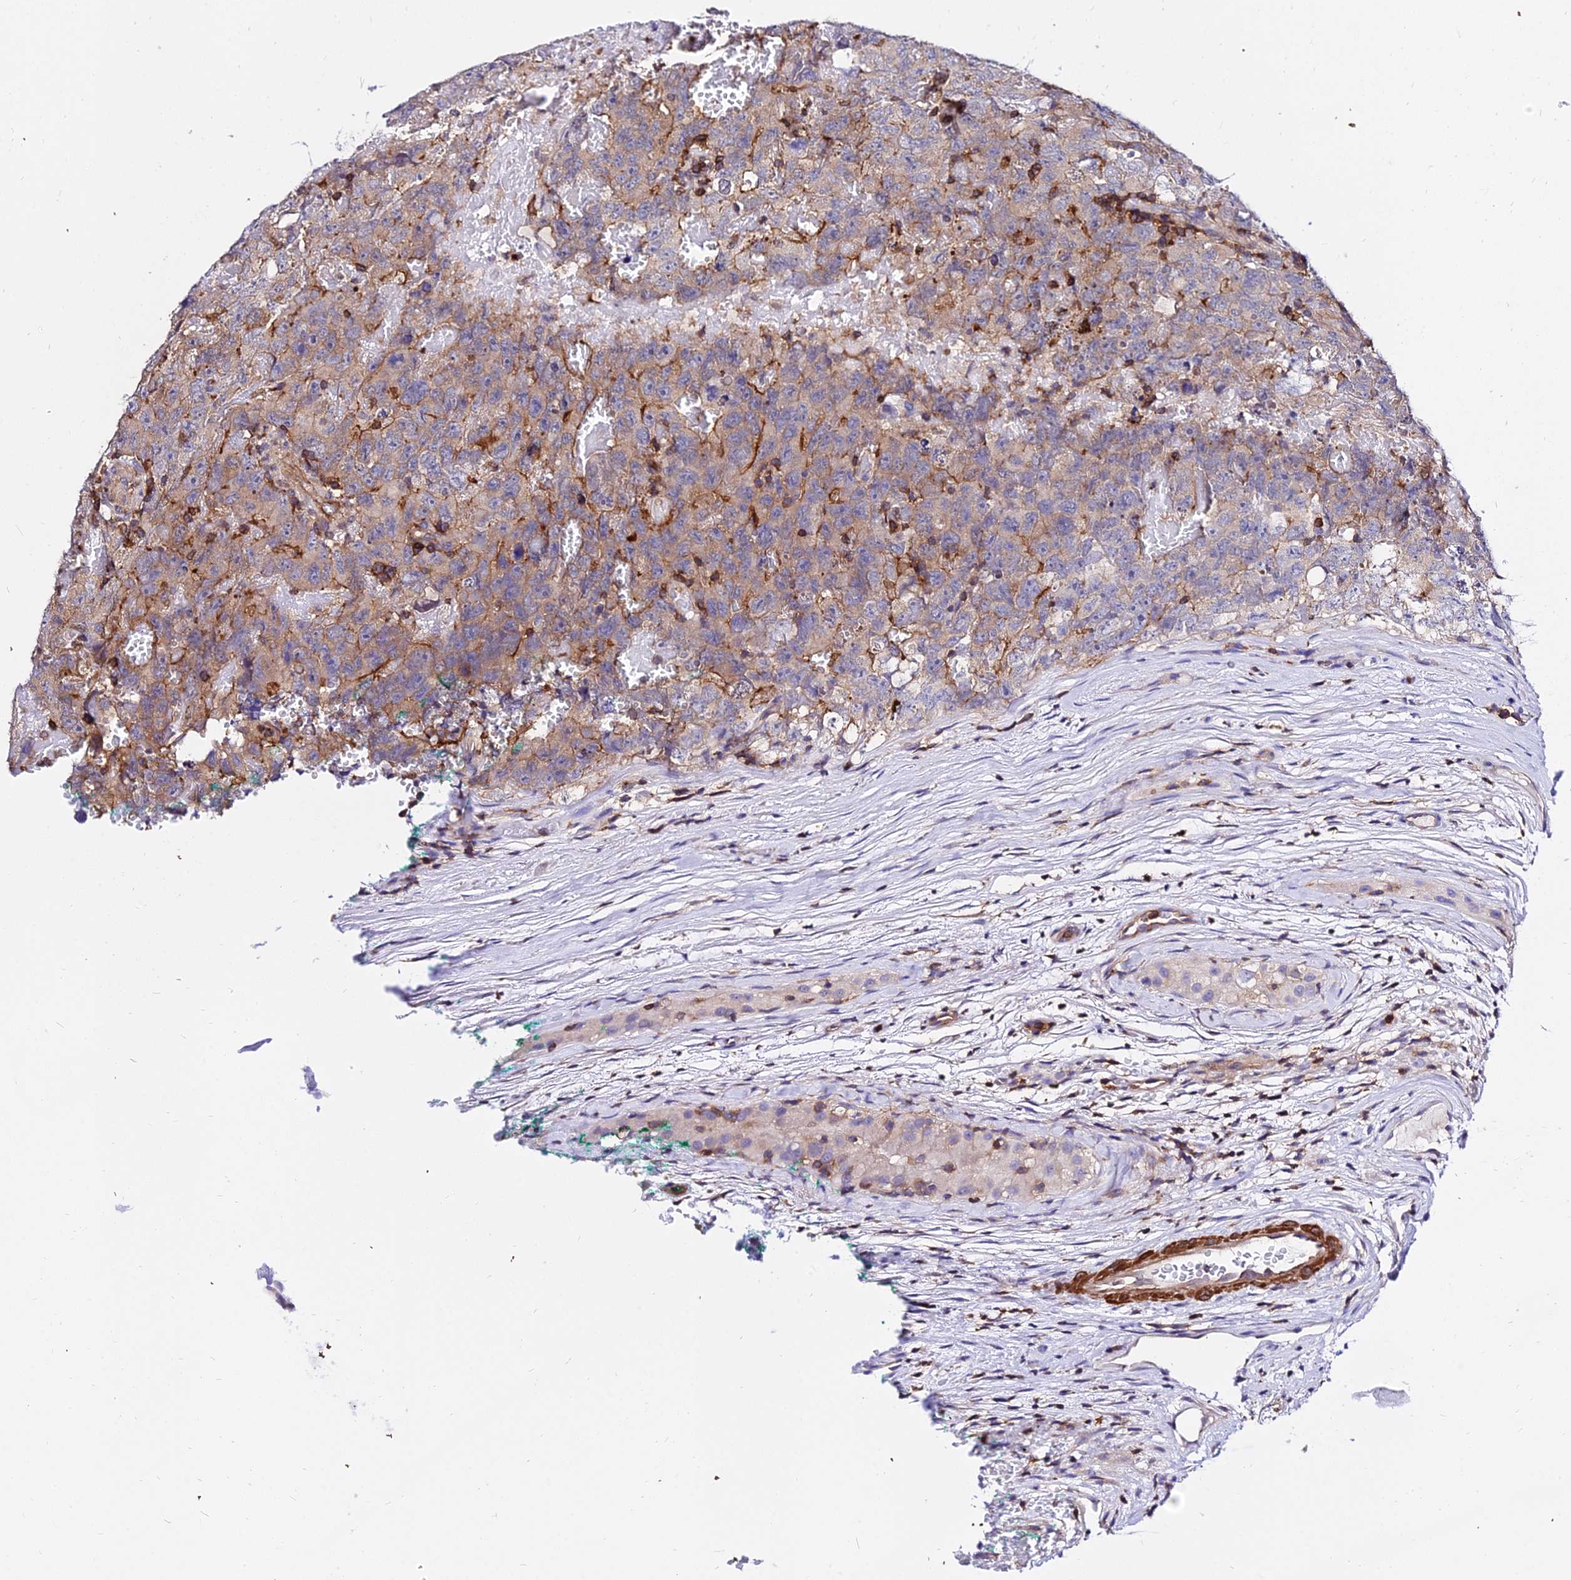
{"staining": {"intensity": "moderate", "quantity": "<25%", "location": "cytoplasmic/membranous"}, "tissue": "testis cancer", "cell_type": "Tumor cells", "image_type": "cancer", "snomed": [{"axis": "morphology", "description": "Carcinoma, Embryonal, NOS"}, {"axis": "topography", "description": "Testis"}], "caption": "Embryonal carcinoma (testis) tissue demonstrates moderate cytoplasmic/membranous positivity in approximately <25% of tumor cells", "gene": "CSRP1", "patient": {"sex": "male", "age": 45}}